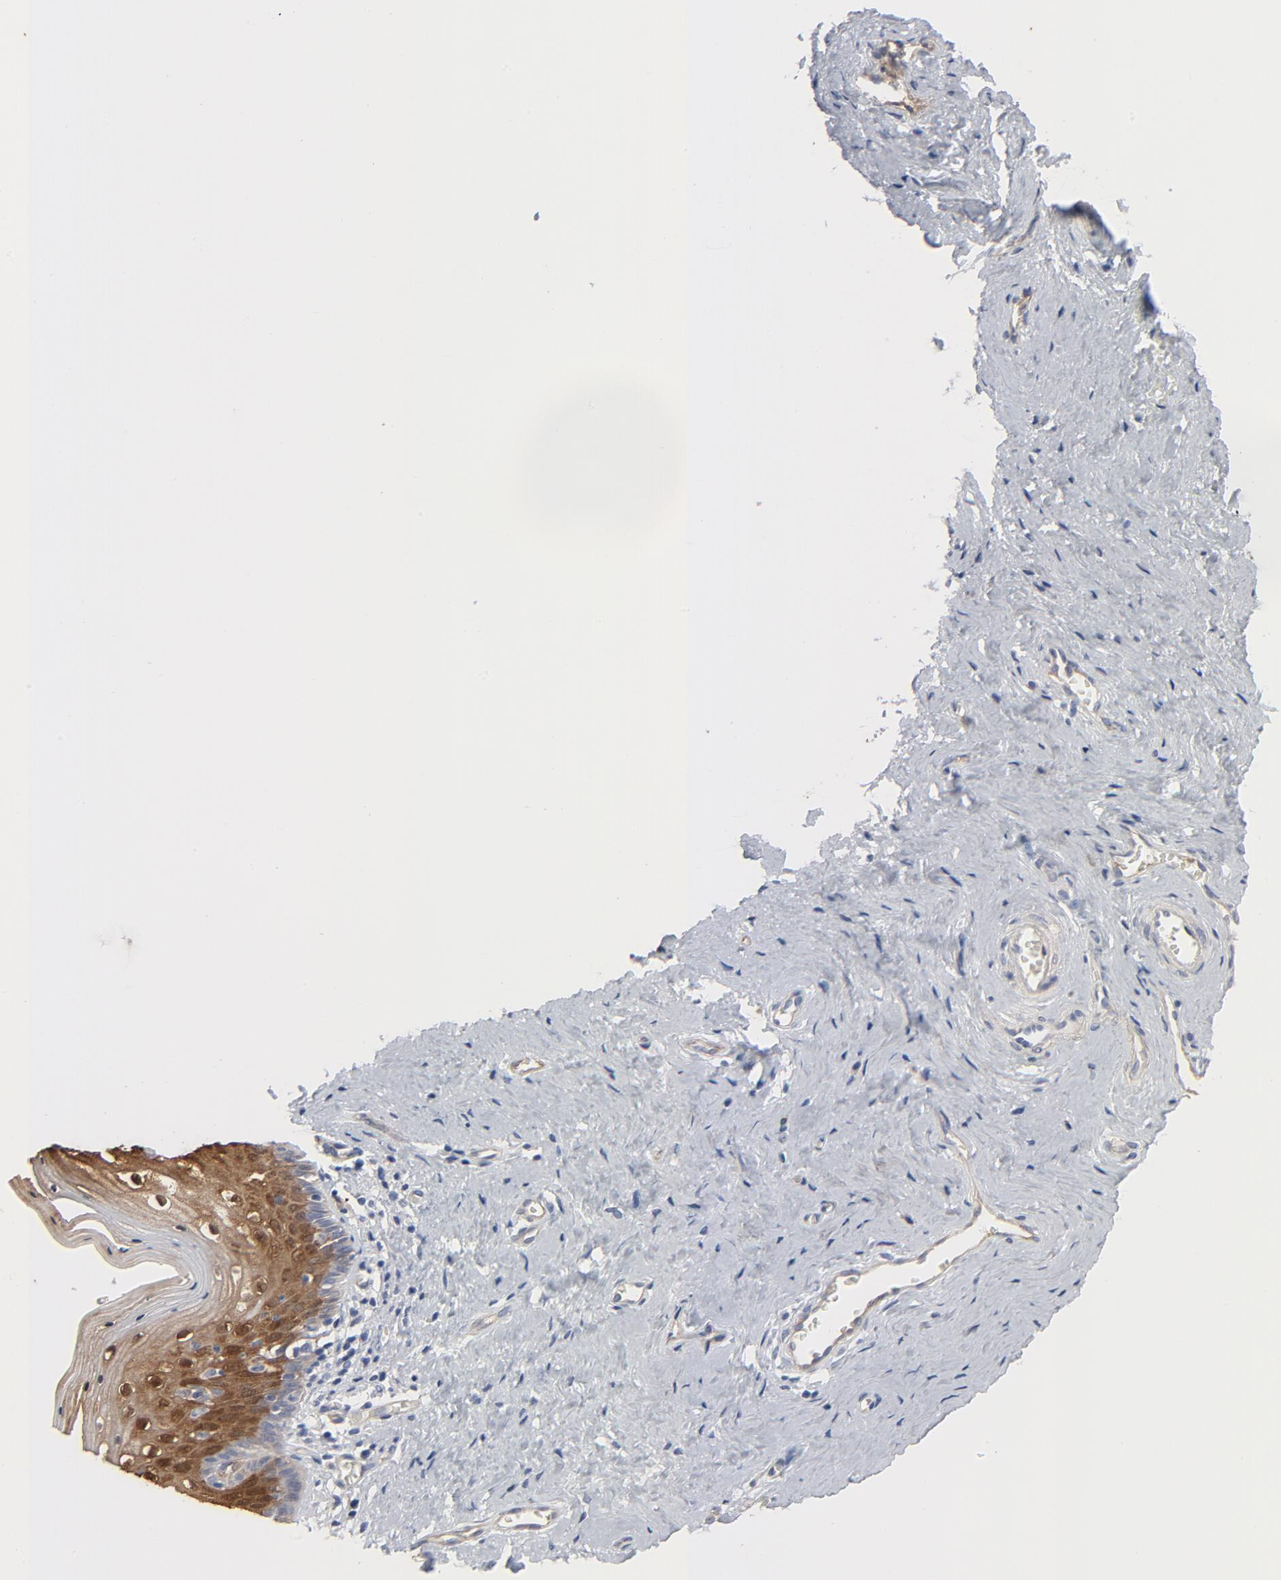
{"staining": {"intensity": "moderate", "quantity": ">75%", "location": "cytoplasmic/membranous,nuclear"}, "tissue": "vagina", "cell_type": "Squamous epithelial cells", "image_type": "normal", "snomed": [{"axis": "morphology", "description": "Normal tissue, NOS"}, {"axis": "topography", "description": "Vagina"}], "caption": "High-power microscopy captured an IHC image of normal vagina, revealing moderate cytoplasmic/membranous,nuclear positivity in approximately >75% of squamous epithelial cells.", "gene": "KDR", "patient": {"sex": "female", "age": 46}}